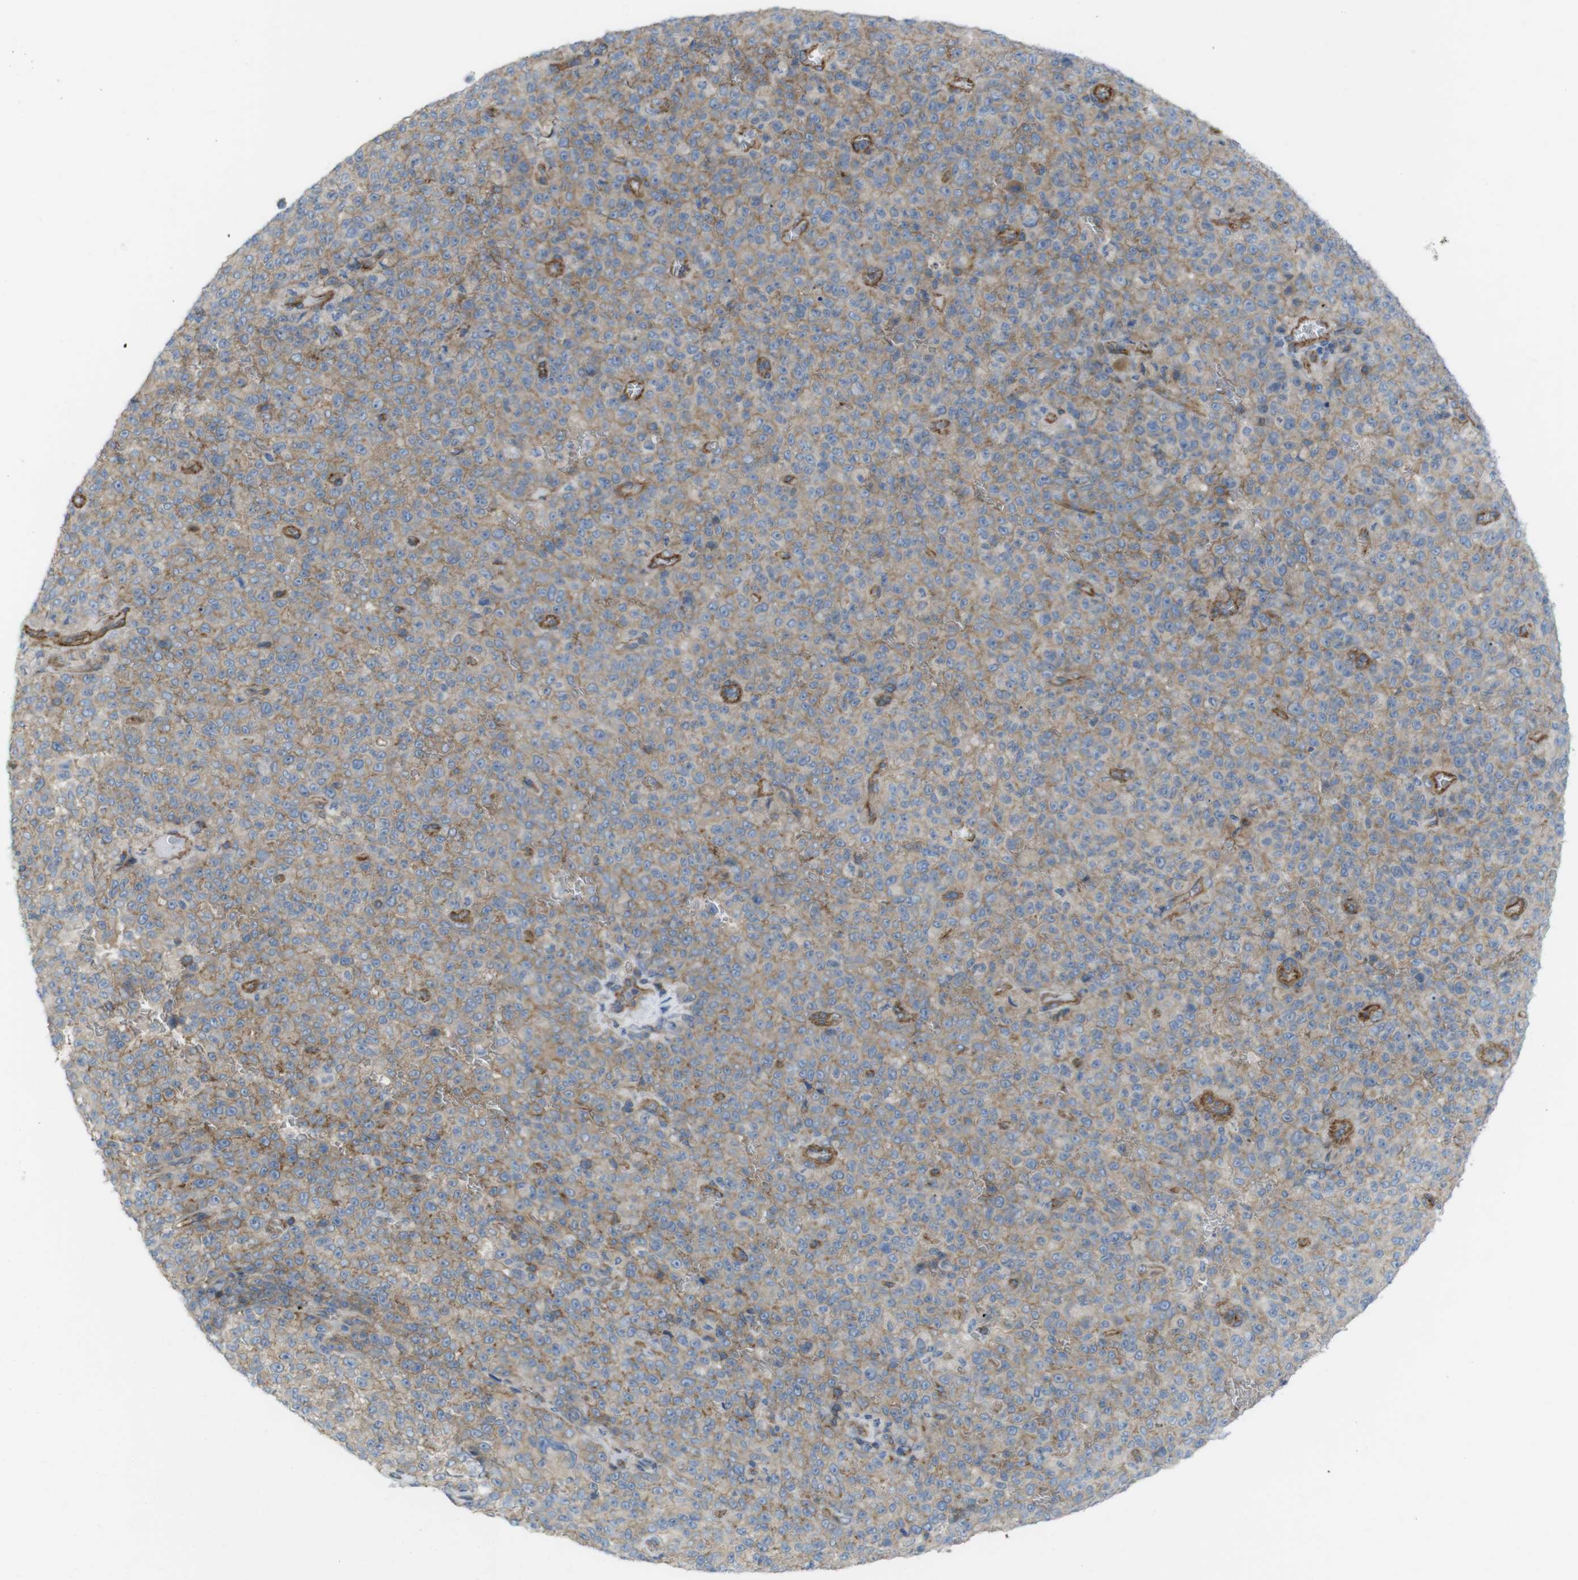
{"staining": {"intensity": "moderate", "quantity": "25%-75%", "location": "cytoplasmic/membranous"}, "tissue": "melanoma", "cell_type": "Tumor cells", "image_type": "cancer", "snomed": [{"axis": "morphology", "description": "Malignant melanoma, NOS"}, {"axis": "topography", "description": "Skin"}], "caption": "Protein staining exhibits moderate cytoplasmic/membranous expression in approximately 25%-75% of tumor cells in malignant melanoma. (Brightfield microscopy of DAB IHC at high magnification).", "gene": "PREX2", "patient": {"sex": "female", "age": 82}}